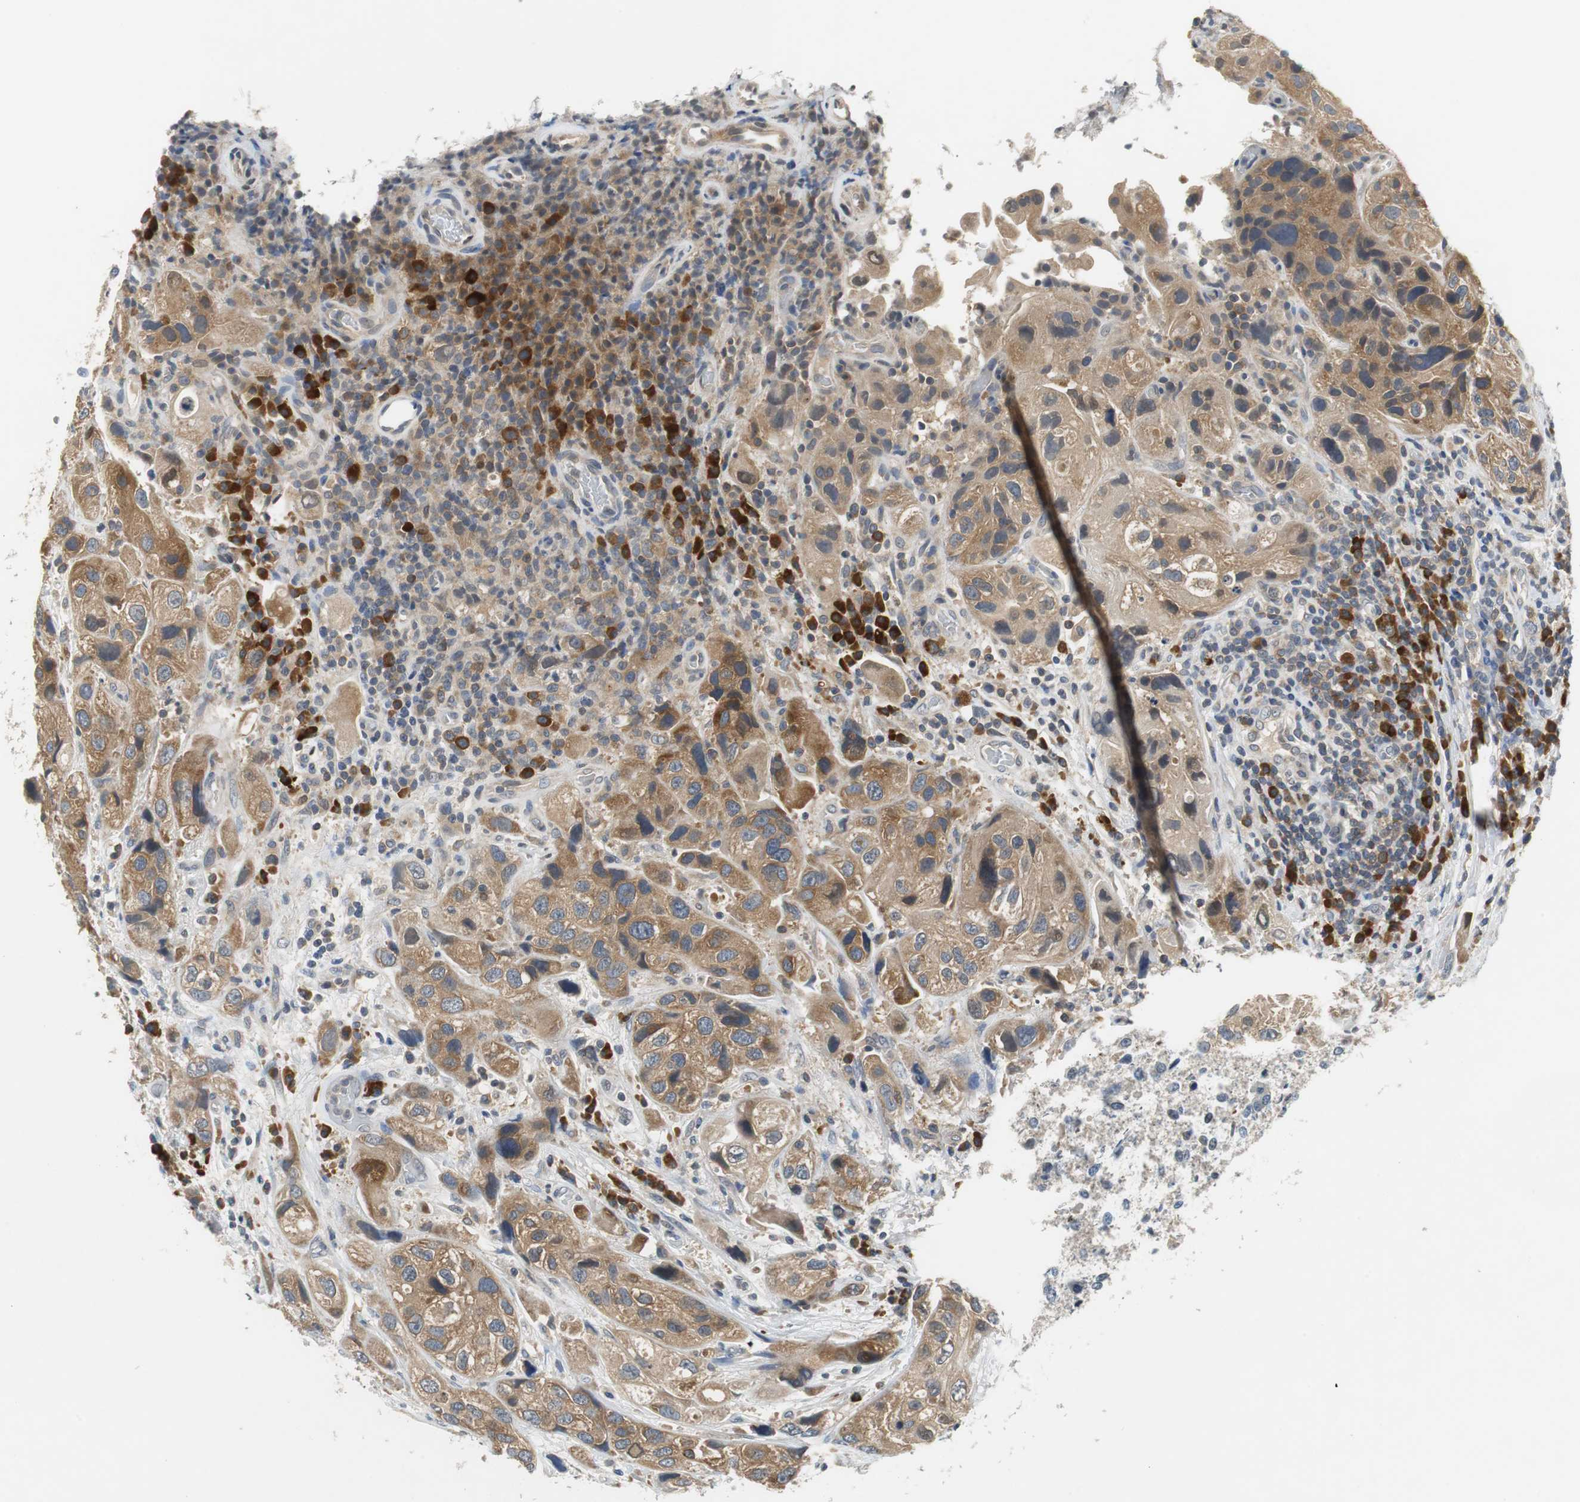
{"staining": {"intensity": "moderate", "quantity": ">75%", "location": "cytoplasmic/membranous"}, "tissue": "urothelial cancer", "cell_type": "Tumor cells", "image_type": "cancer", "snomed": [{"axis": "morphology", "description": "Urothelial carcinoma, High grade"}, {"axis": "topography", "description": "Urinary bladder"}], "caption": "Protein expression analysis of urothelial carcinoma (high-grade) reveals moderate cytoplasmic/membranous positivity in about >75% of tumor cells.", "gene": "GLCCI1", "patient": {"sex": "female", "age": 64}}